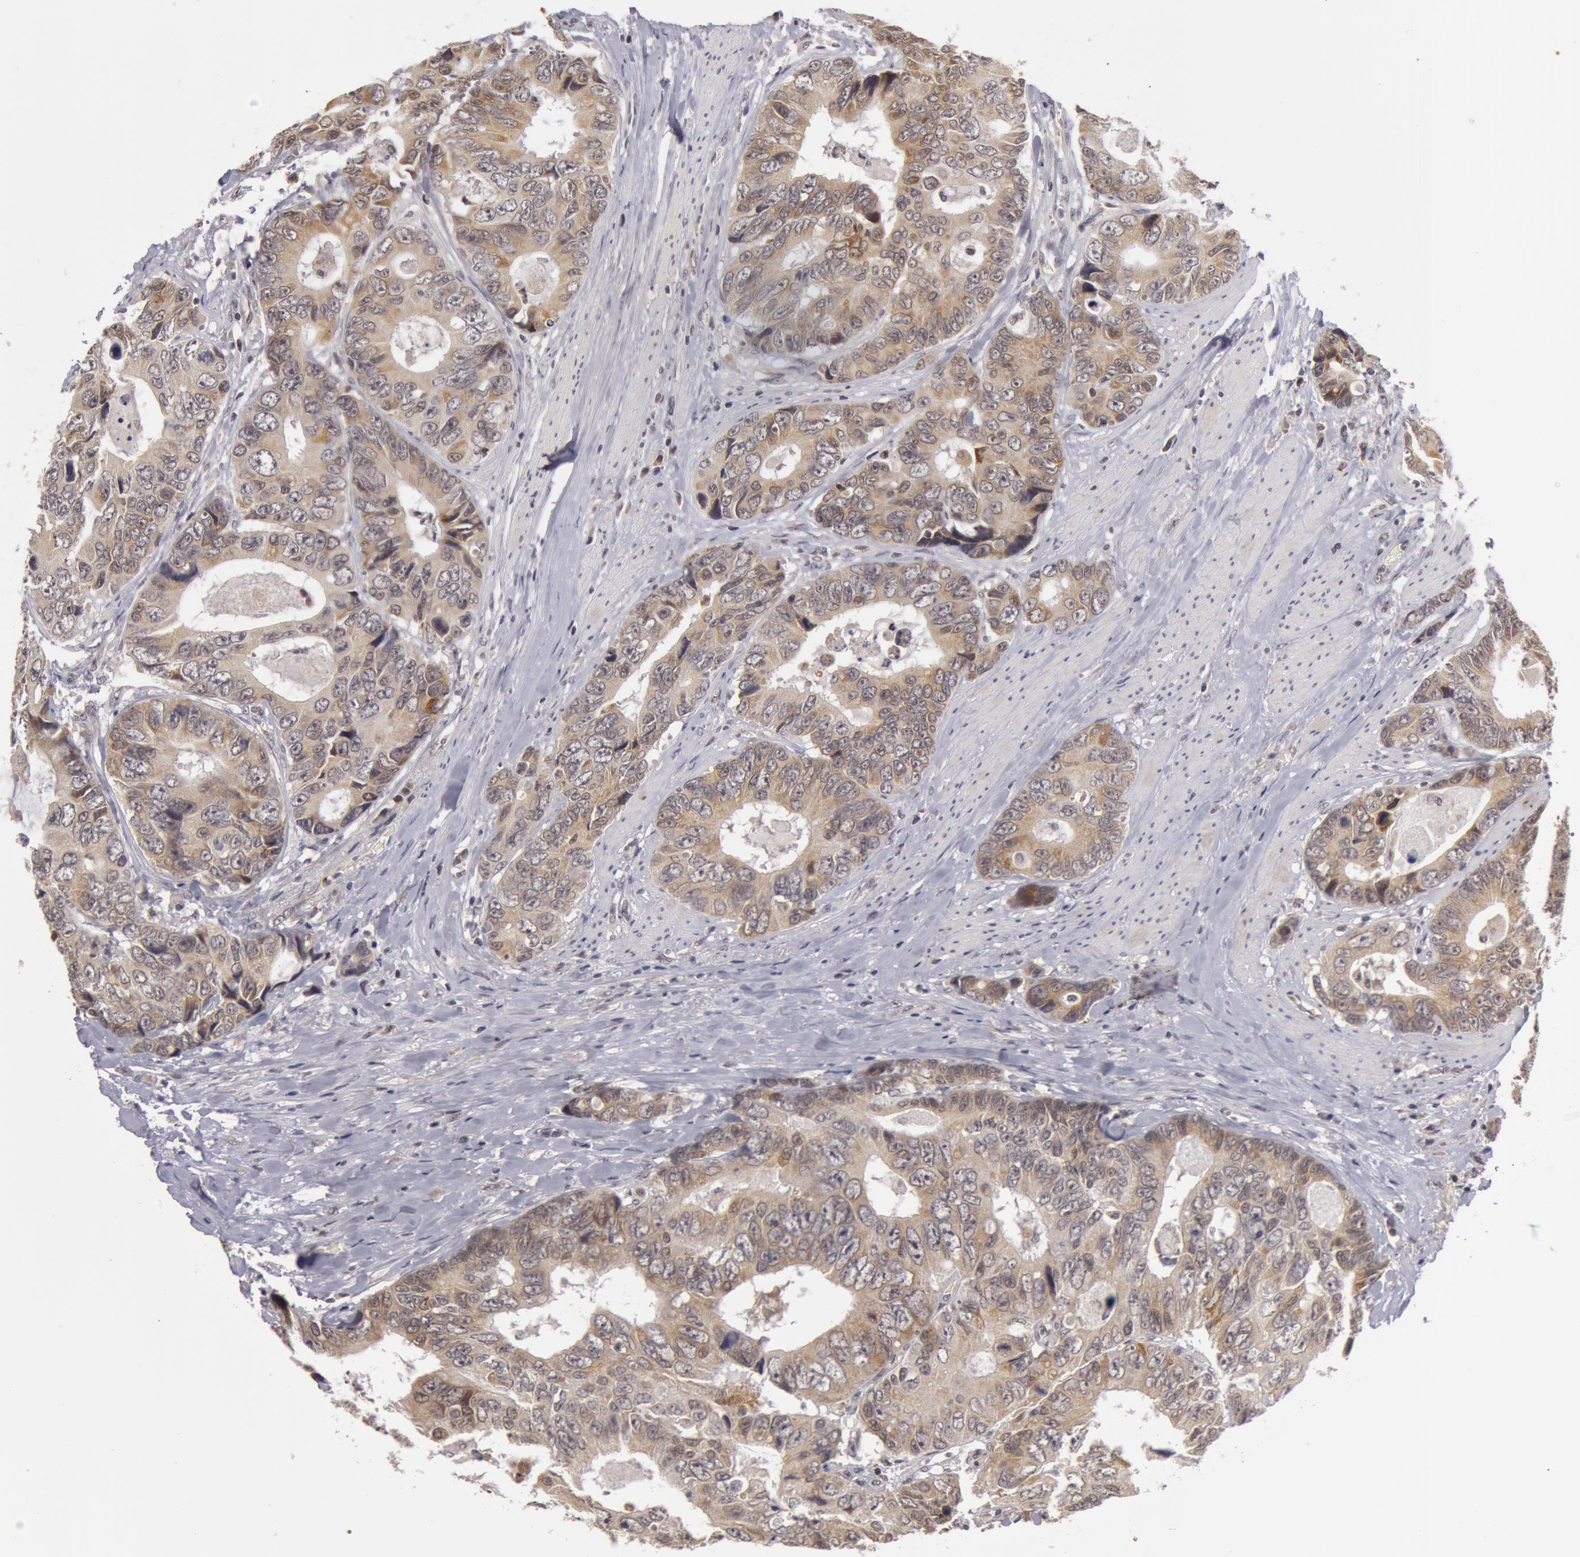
{"staining": {"intensity": "moderate", "quantity": ">75%", "location": "cytoplasmic/membranous"}, "tissue": "colorectal cancer", "cell_type": "Tumor cells", "image_type": "cancer", "snomed": [{"axis": "morphology", "description": "Adenocarcinoma, NOS"}, {"axis": "topography", "description": "Rectum"}], "caption": "Protein expression analysis of adenocarcinoma (colorectal) demonstrates moderate cytoplasmic/membranous expression in about >75% of tumor cells.", "gene": "SYTL4", "patient": {"sex": "female", "age": 67}}